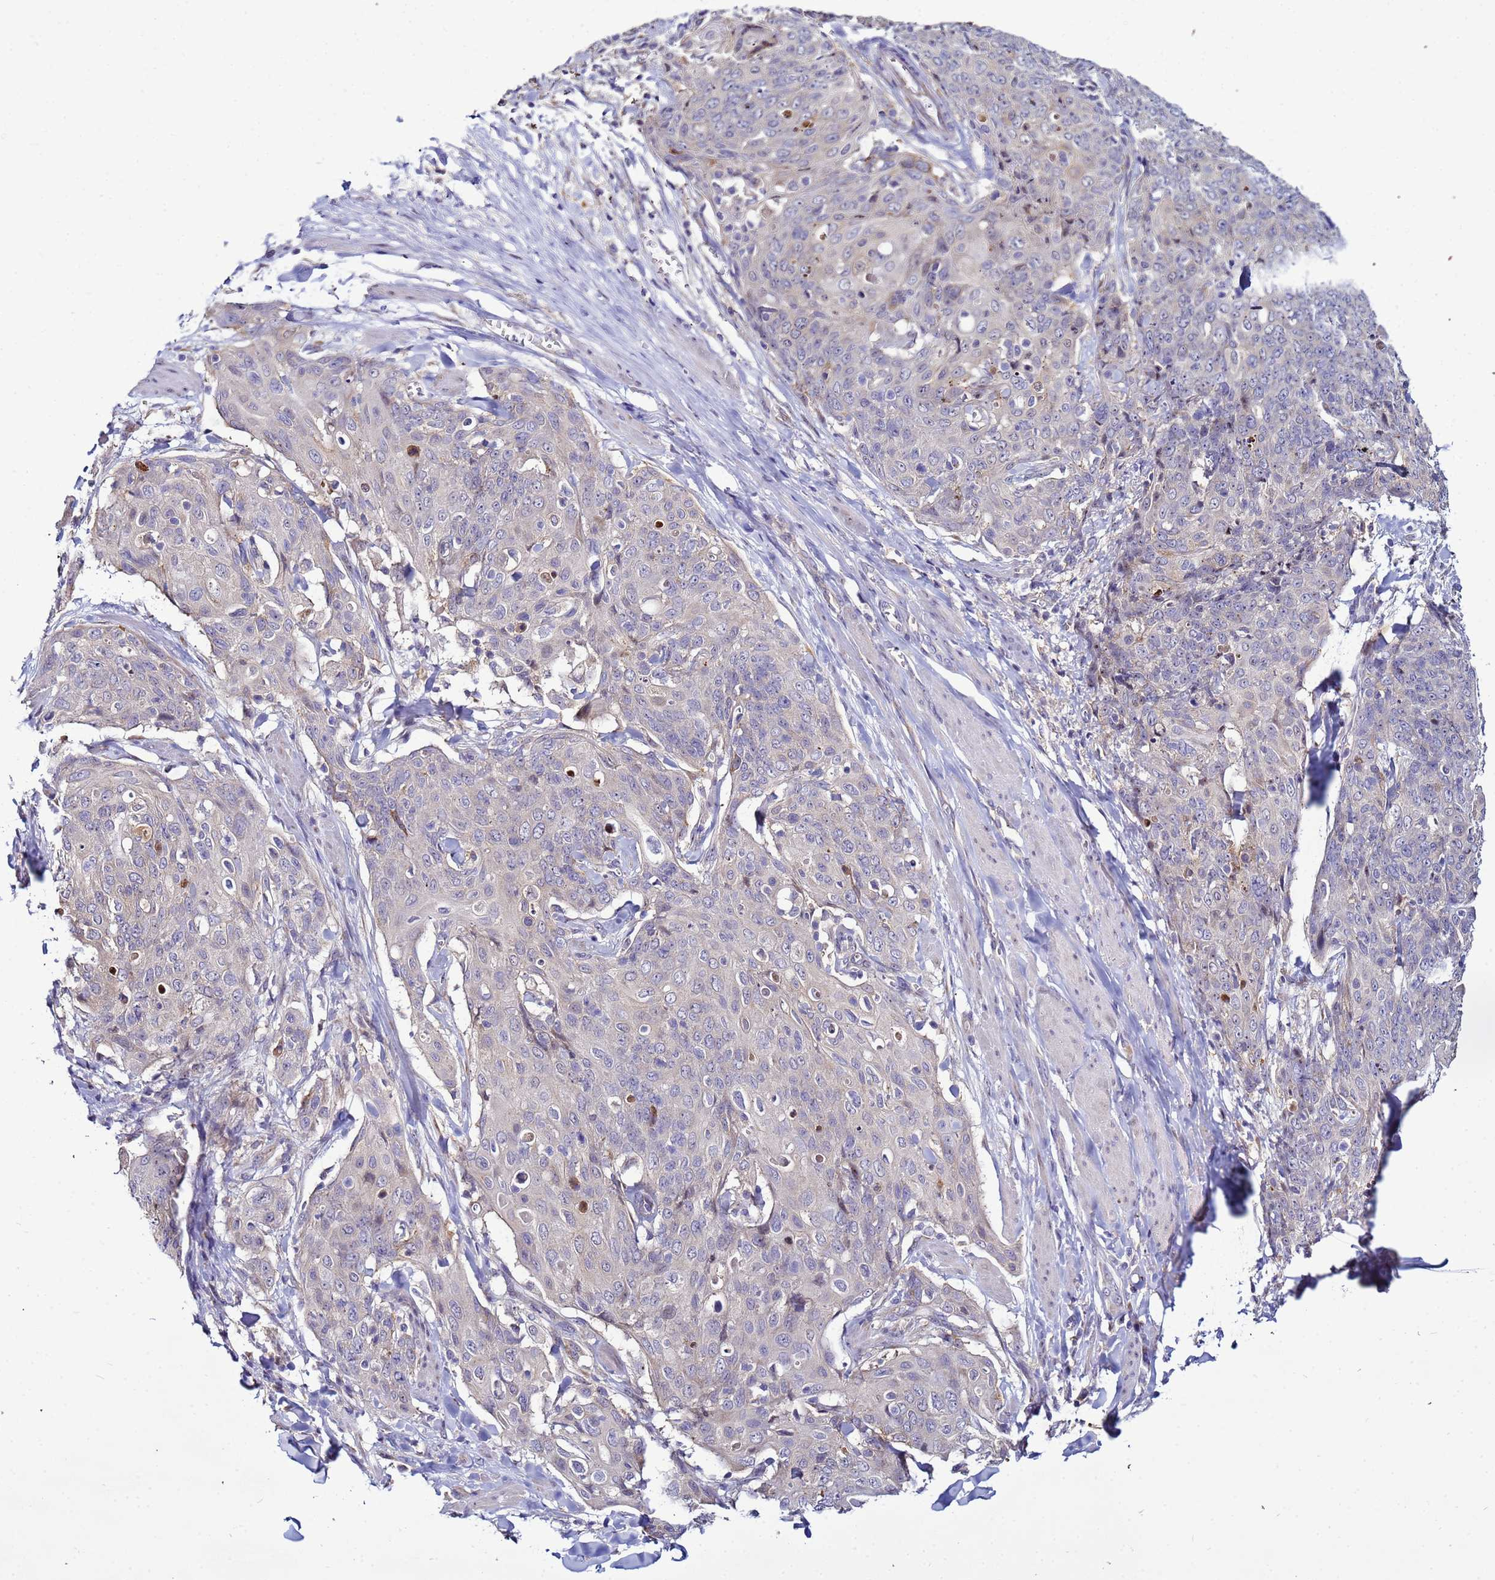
{"staining": {"intensity": "negative", "quantity": "none", "location": "none"}, "tissue": "skin cancer", "cell_type": "Tumor cells", "image_type": "cancer", "snomed": [{"axis": "morphology", "description": "Squamous cell carcinoma, NOS"}, {"axis": "topography", "description": "Skin"}, {"axis": "topography", "description": "Vulva"}], "caption": "DAB immunohistochemical staining of human skin cancer displays no significant expression in tumor cells. The staining is performed using DAB brown chromogen with nuclei counter-stained in using hematoxylin.", "gene": "NOL8", "patient": {"sex": "female", "age": 85}}